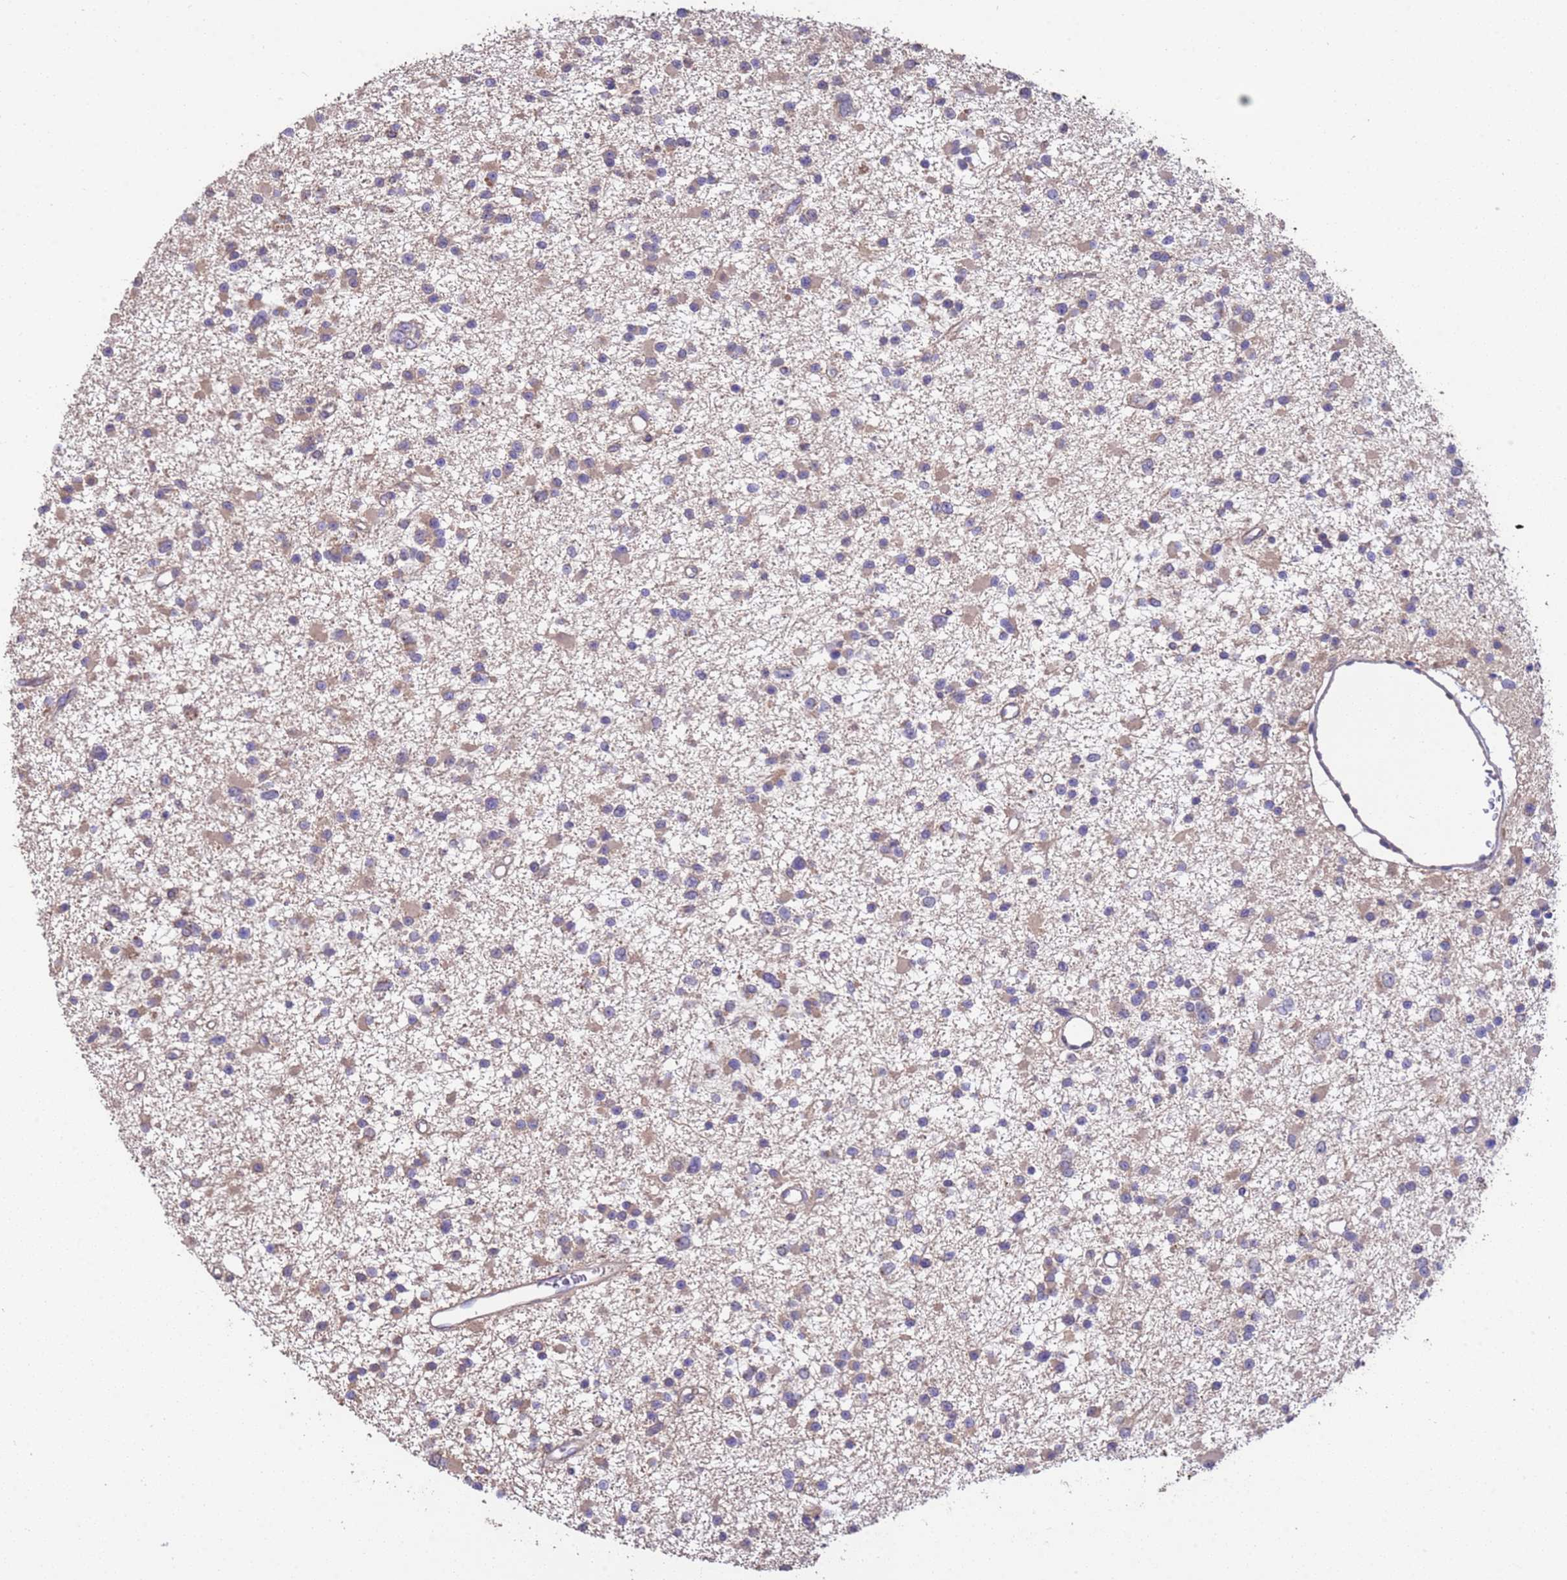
{"staining": {"intensity": "weak", "quantity": "25%-75%", "location": "cytoplasmic/membranous"}, "tissue": "glioma", "cell_type": "Tumor cells", "image_type": "cancer", "snomed": [{"axis": "morphology", "description": "Glioma, malignant, Low grade"}, {"axis": "topography", "description": "Brain"}], "caption": "DAB immunohistochemical staining of human malignant low-grade glioma displays weak cytoplasmic/membranous protein staining in about 25%-75% of tumor cells. (Brightfield microscopy of DAB IHC at high magnification).", "gene": "NPHP1", "patient": {"sex": "female", "age": 22}}